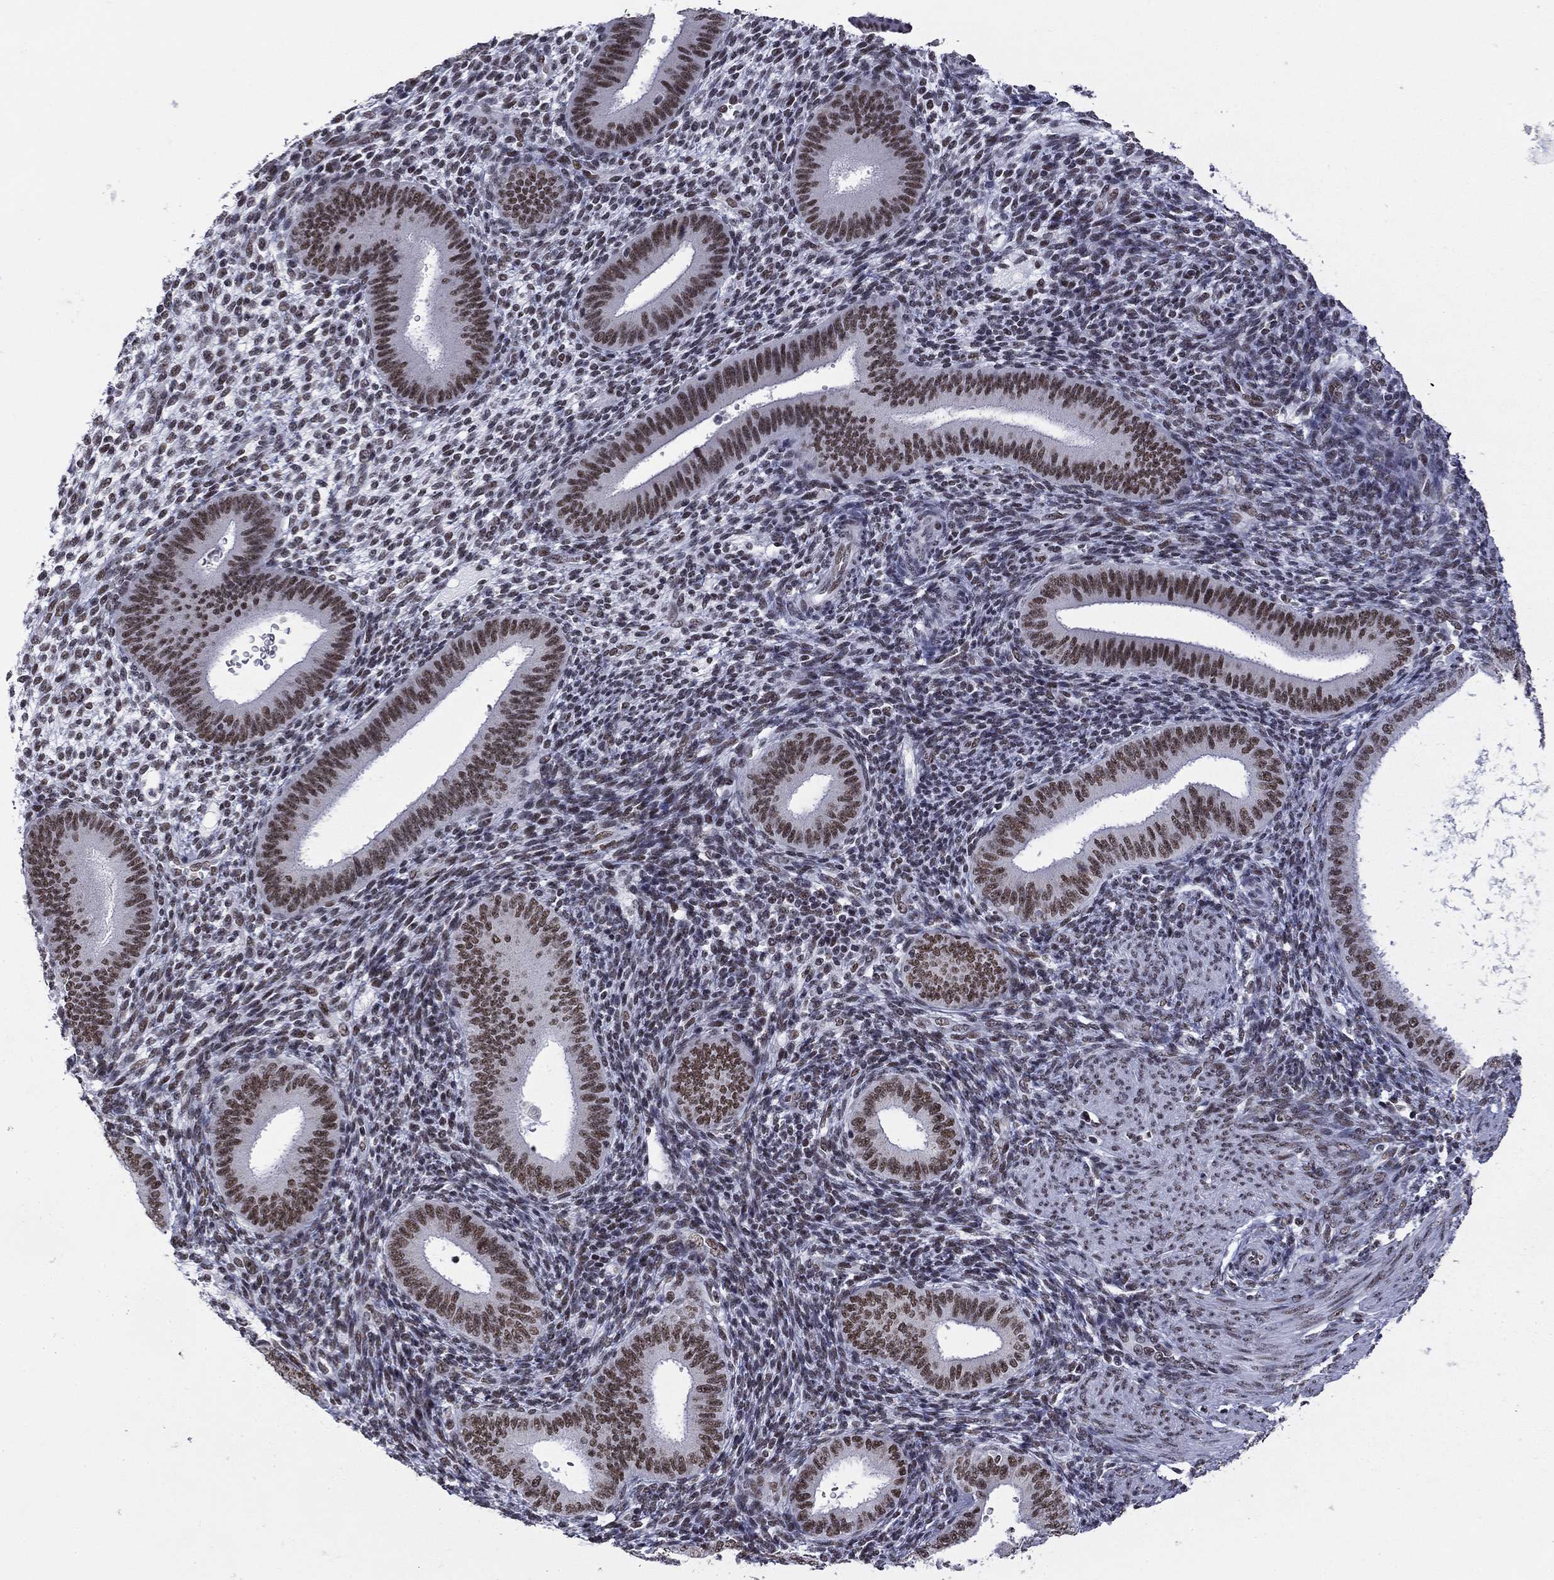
{"staining": {"intensity": "moderate", "quantity": "<25%", "location": "nuclear"}, "tissue": "endometrium", "cell_type": "Cells in endometrial stroma", "image_type": "normal", "snomed": [{"axis": "morphology", "description": "Normal tissue, NOS"}, {"axis": "topography", "description": "Endometrium"}], "caption": "A photomicrograph of human endometrium stained for a protein demonstrates moderate nuclear brown staining in cells in endometrial stroma. (brown staining indicates protein expression, while blue staining denotes nuclei).", "gene": "ETV5", "patient": {"sex": "female", "age": 39}}